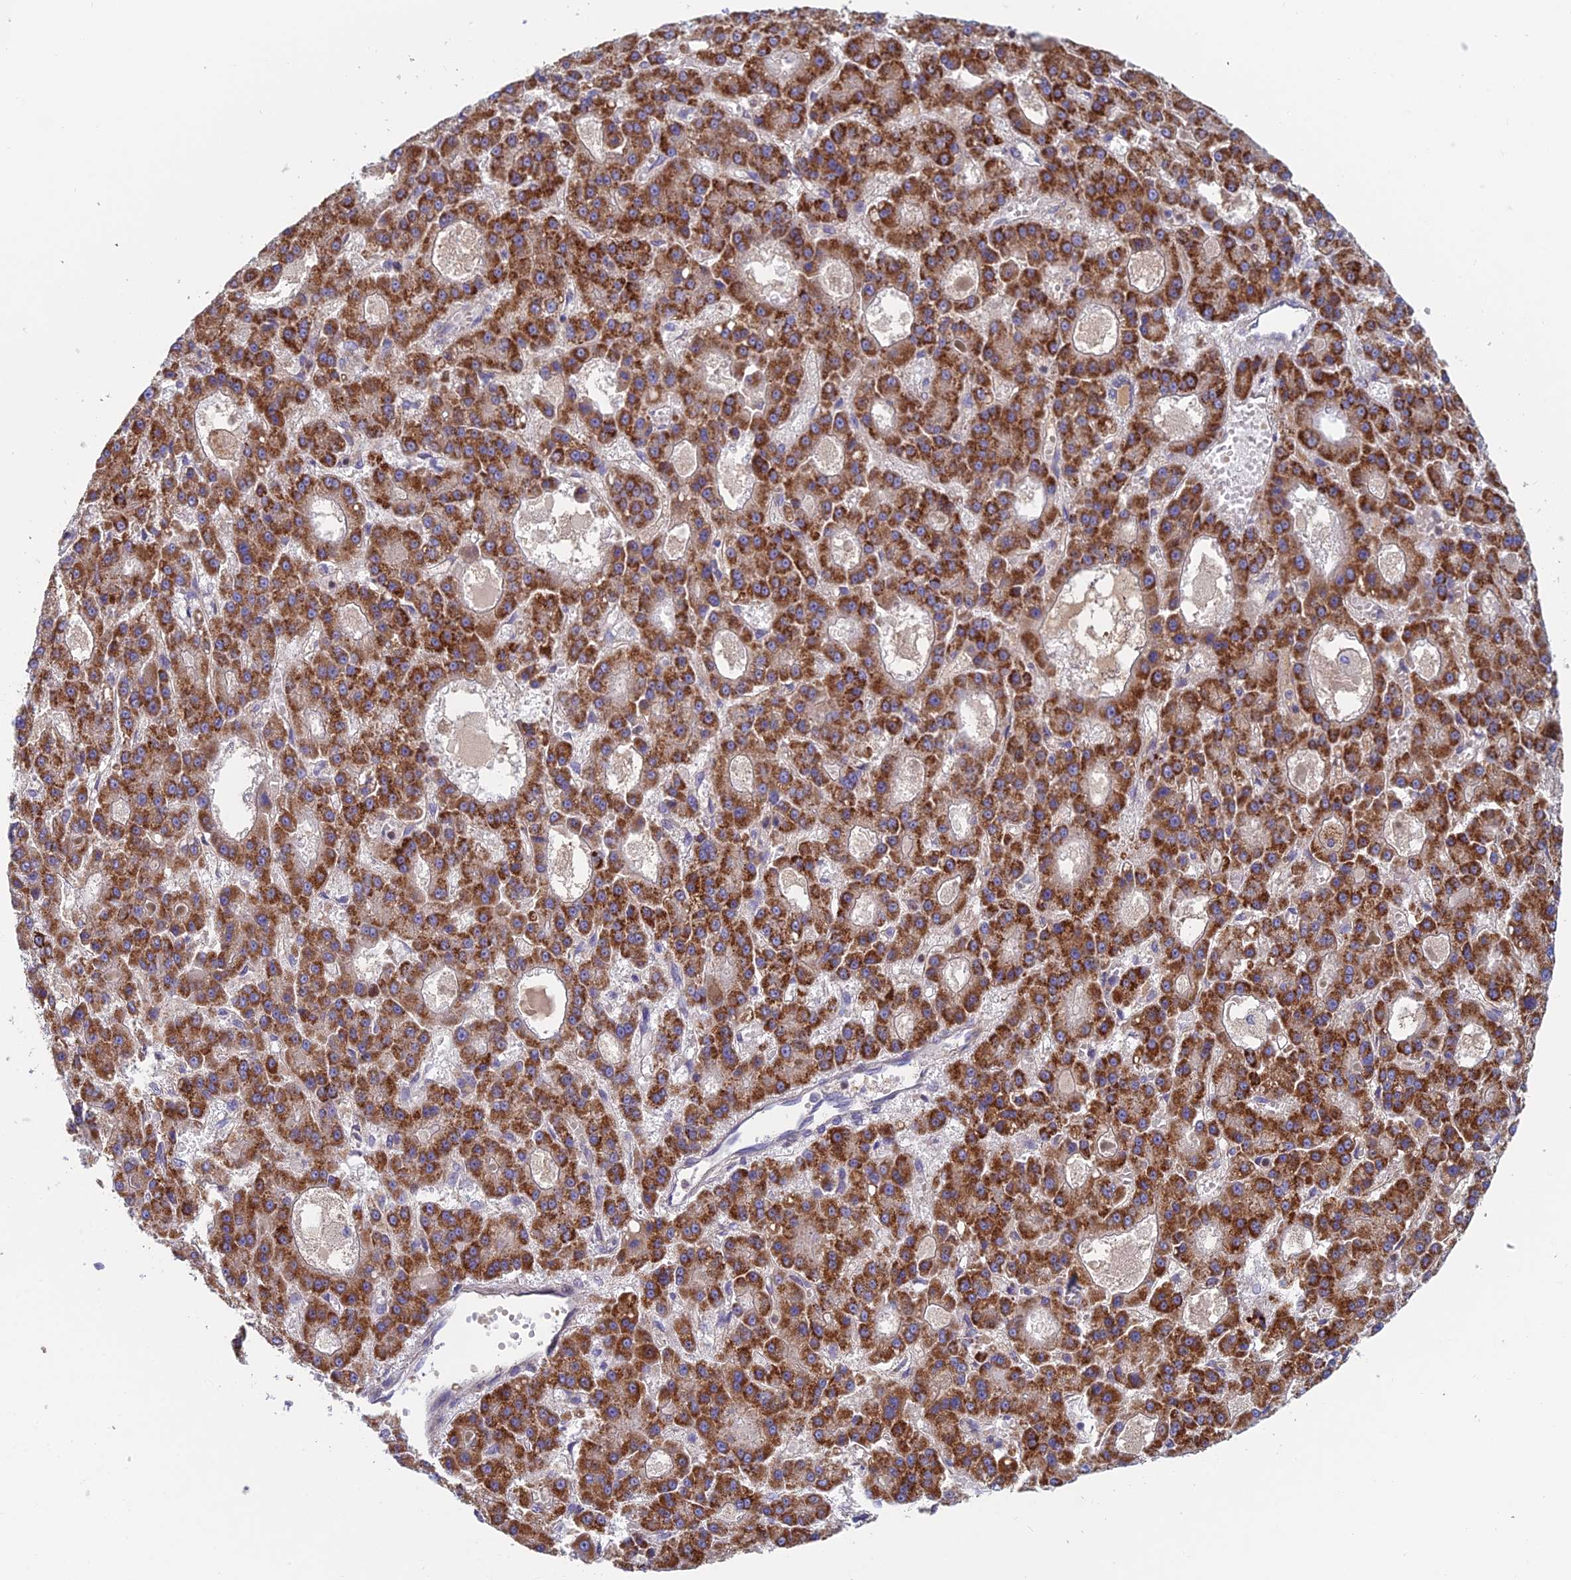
{"staining": {"intensity": "strong", "quantity": ">75%", "location": "cytoplasmic/membranous"}, "tissue": "liver cancer", "cell_type": "Tumor cells", "image_type": "cancer", "snomed": [{"axis": "morphology", "description": "Carcinoma, Hepatocellular, NOS"}, {"axis": "topography", "description": "Liver"}], "caption": "Immunohistochemistry (DAB (3,3'-diaminobenzidine)) staining of hepatocellular carcinoma (liver) exhibits strong cytoplasmic/membranous protein expression in approximately >75% of tumor cells.", "gene": "IFTAP", "patient": {"sex": "male", "age": 70}}